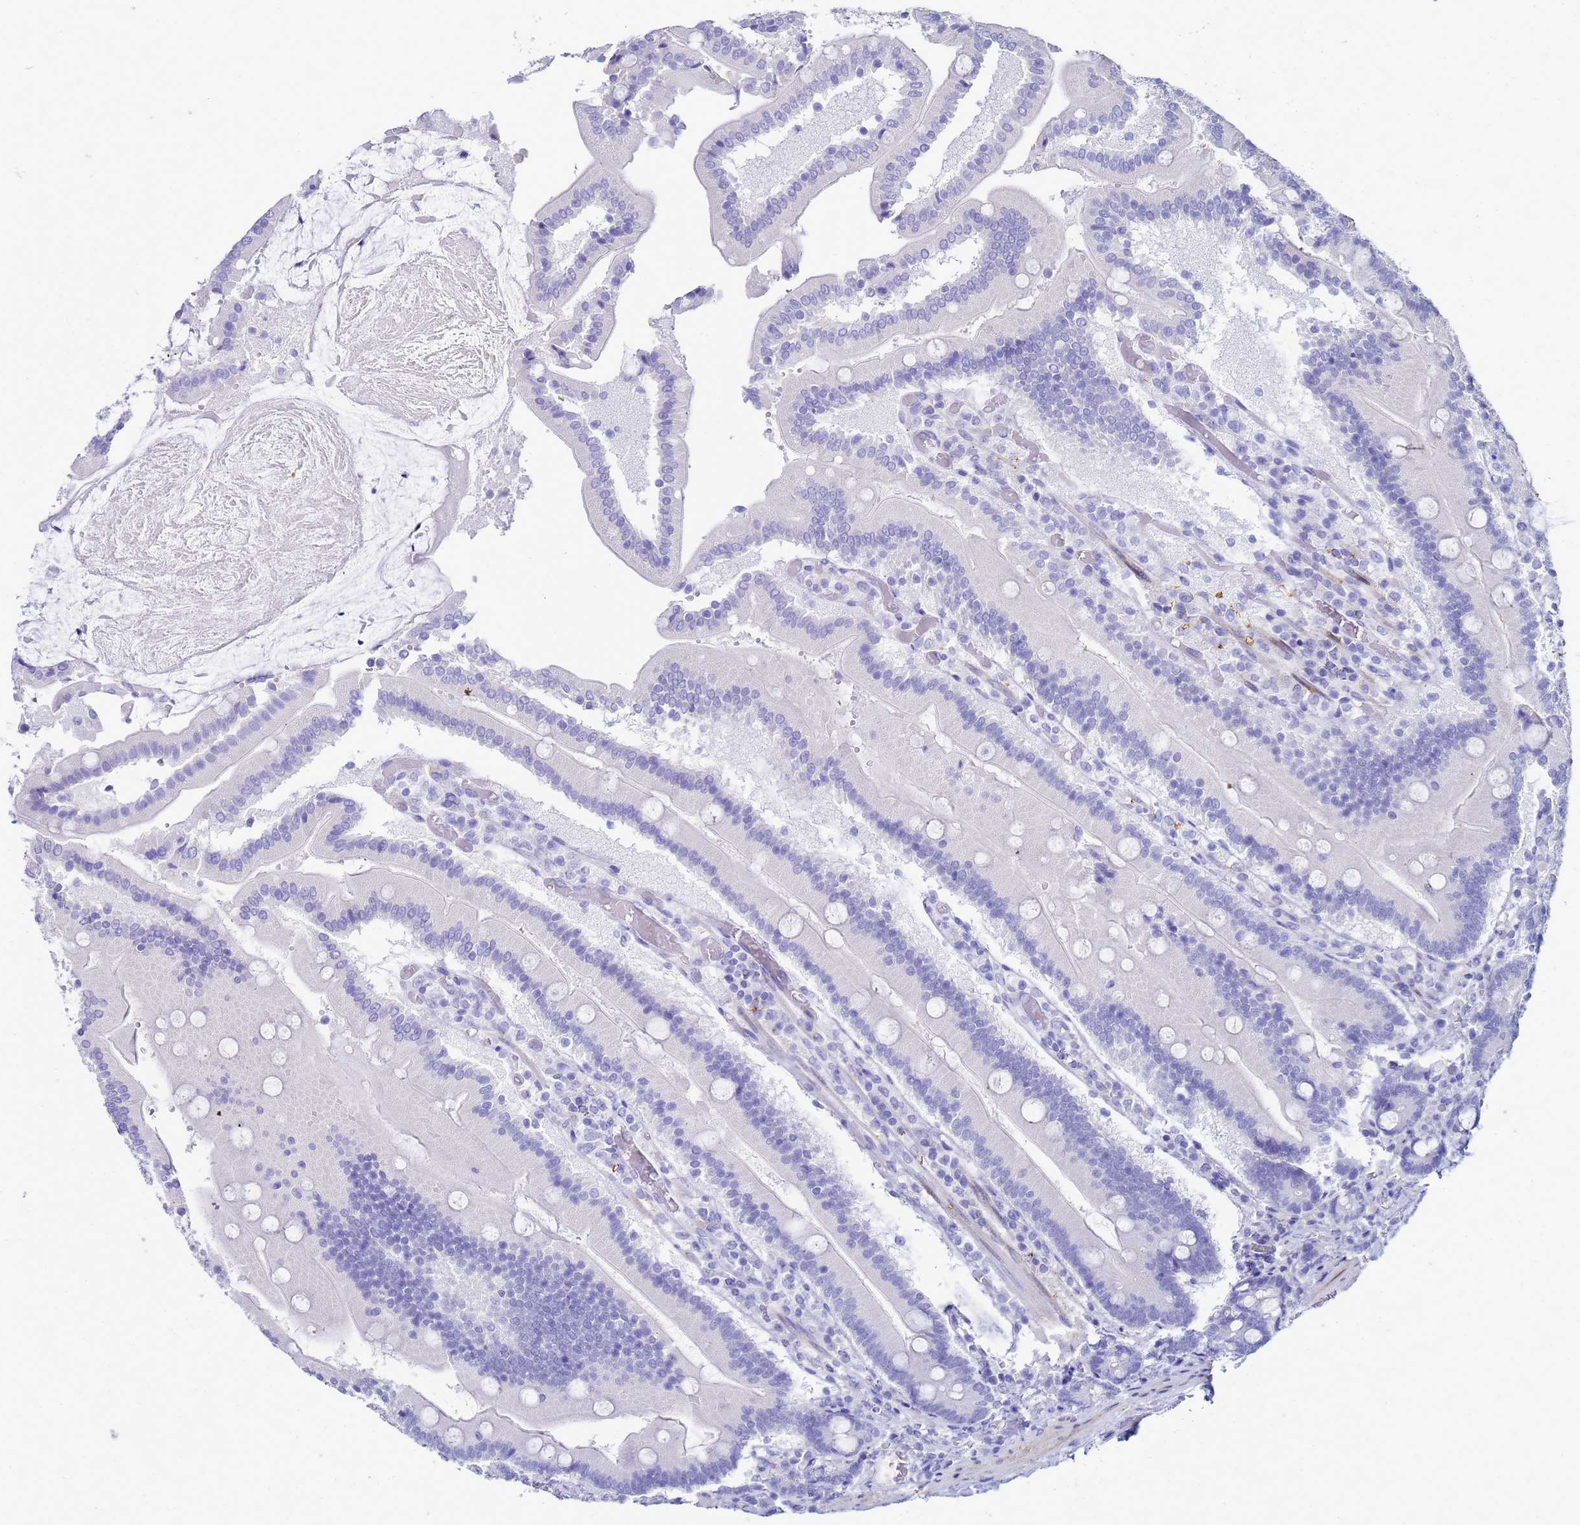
{"staining": {"intensity": "negative", "quantity": "none", "location": "none"}, "tissue": "duodenum", "cell_type": "Glandular cells", "image_type": "normal", "snomed": [{"axis": "morphology", "description": "Normal tissue, NOS"}, {"axis": "topography", "description": "Duodenum"}], "caption": "Immunohistochemical staining of benign human duodenum demonstrates no significant expression in glandular cells. (DAB IHC visualized using brightfield microscopy, high magnification).", "gene": "CKB", "patient": {"sex": "female", "age": 62}}